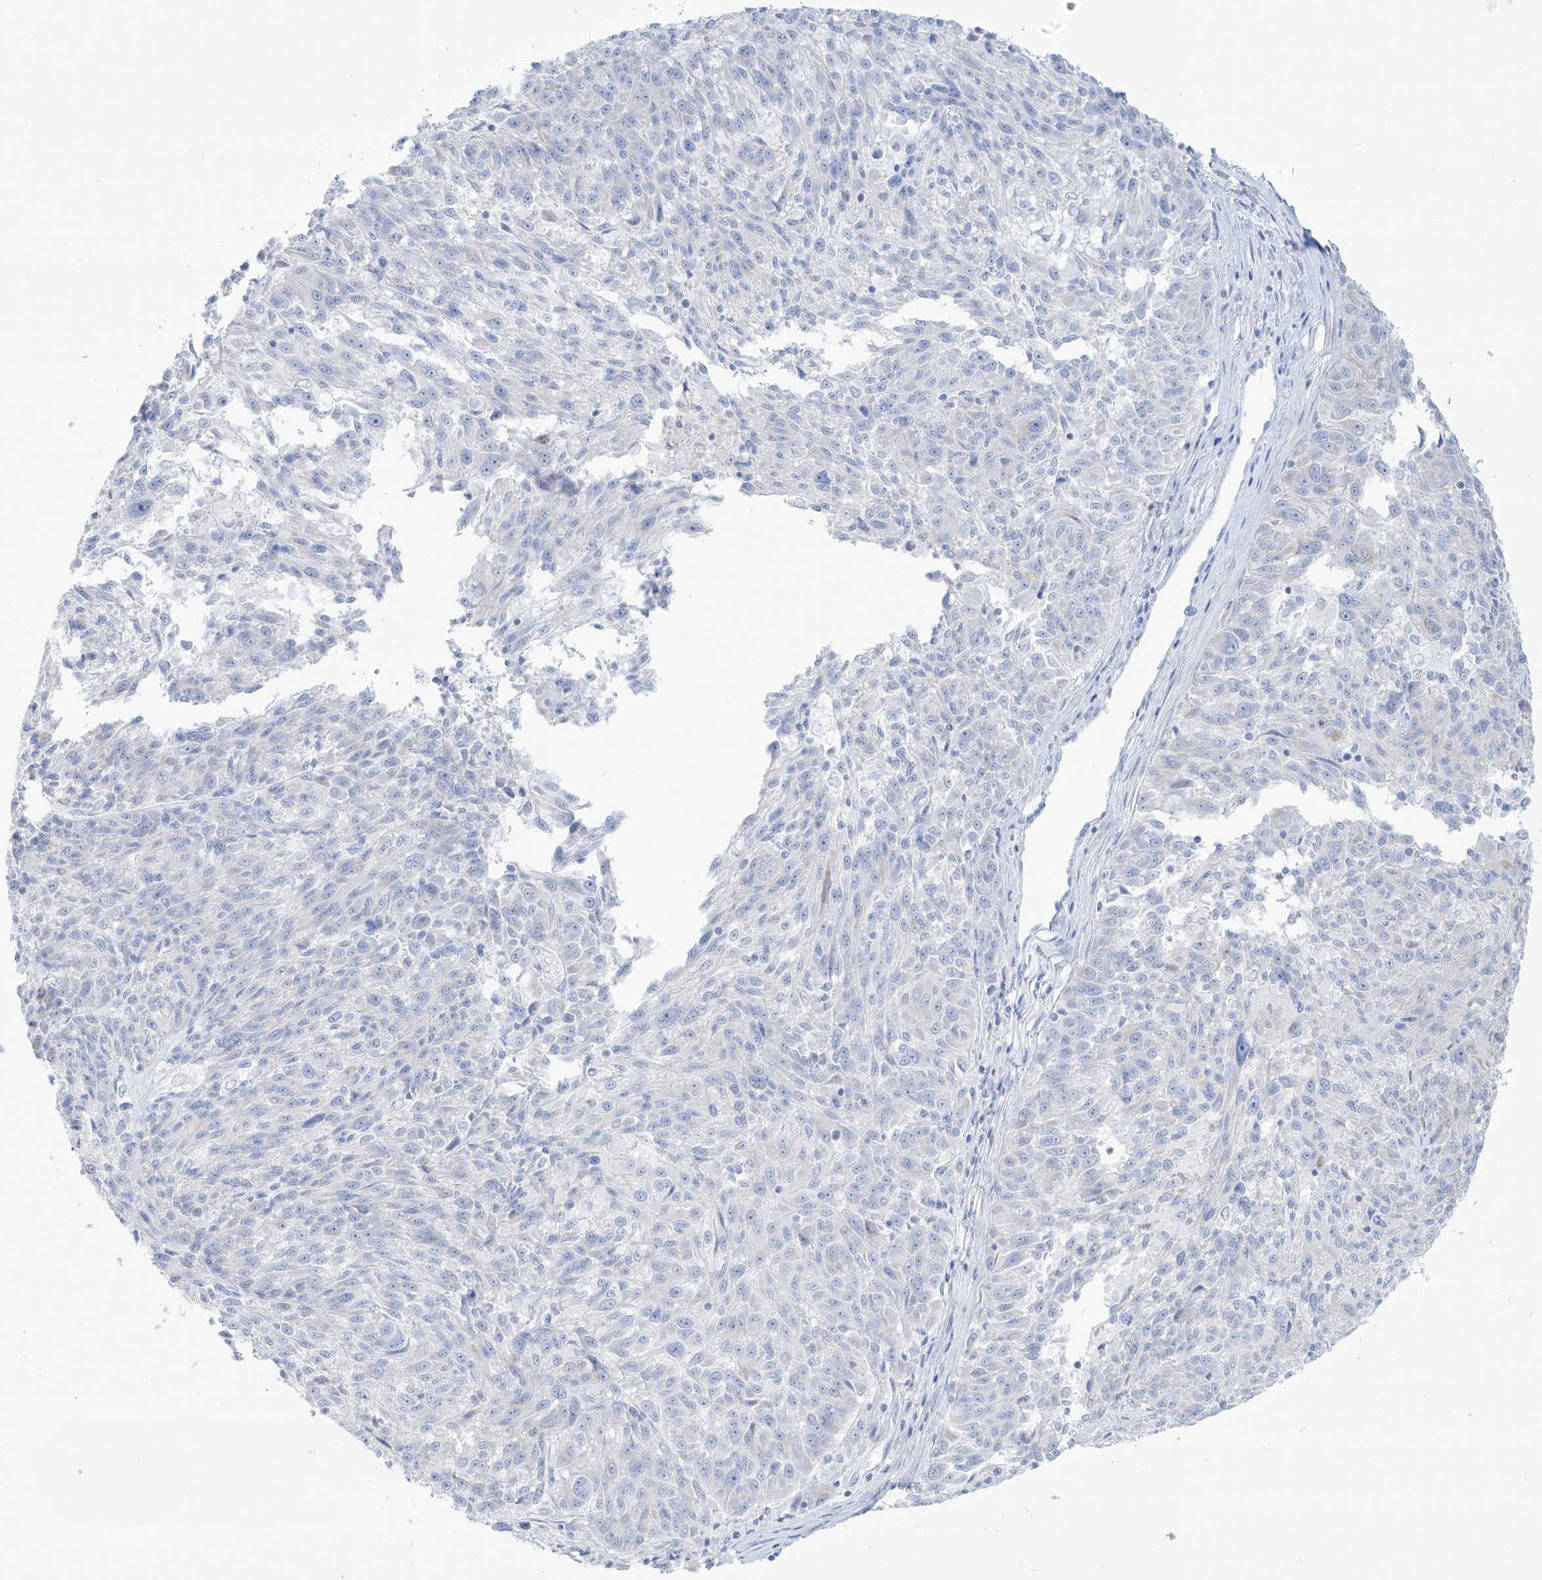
{"staining": {"intensity": "negative", "quantity": "none", "location": "none"}, "tissue": "melanoma", "cell_type": "Tumor cells", "image_type": "cancer", "snomed": [{"axis": "morphology", "description": "Malignant melanoma, NOS"}, {"axis": "topography", "description": "Skin"}], "caption": "Melanoma stained for a protein using IHC shows no expression tumor cells.", "gene": "SLC26A3", "patient": {"sex": "male", "age": 53}}